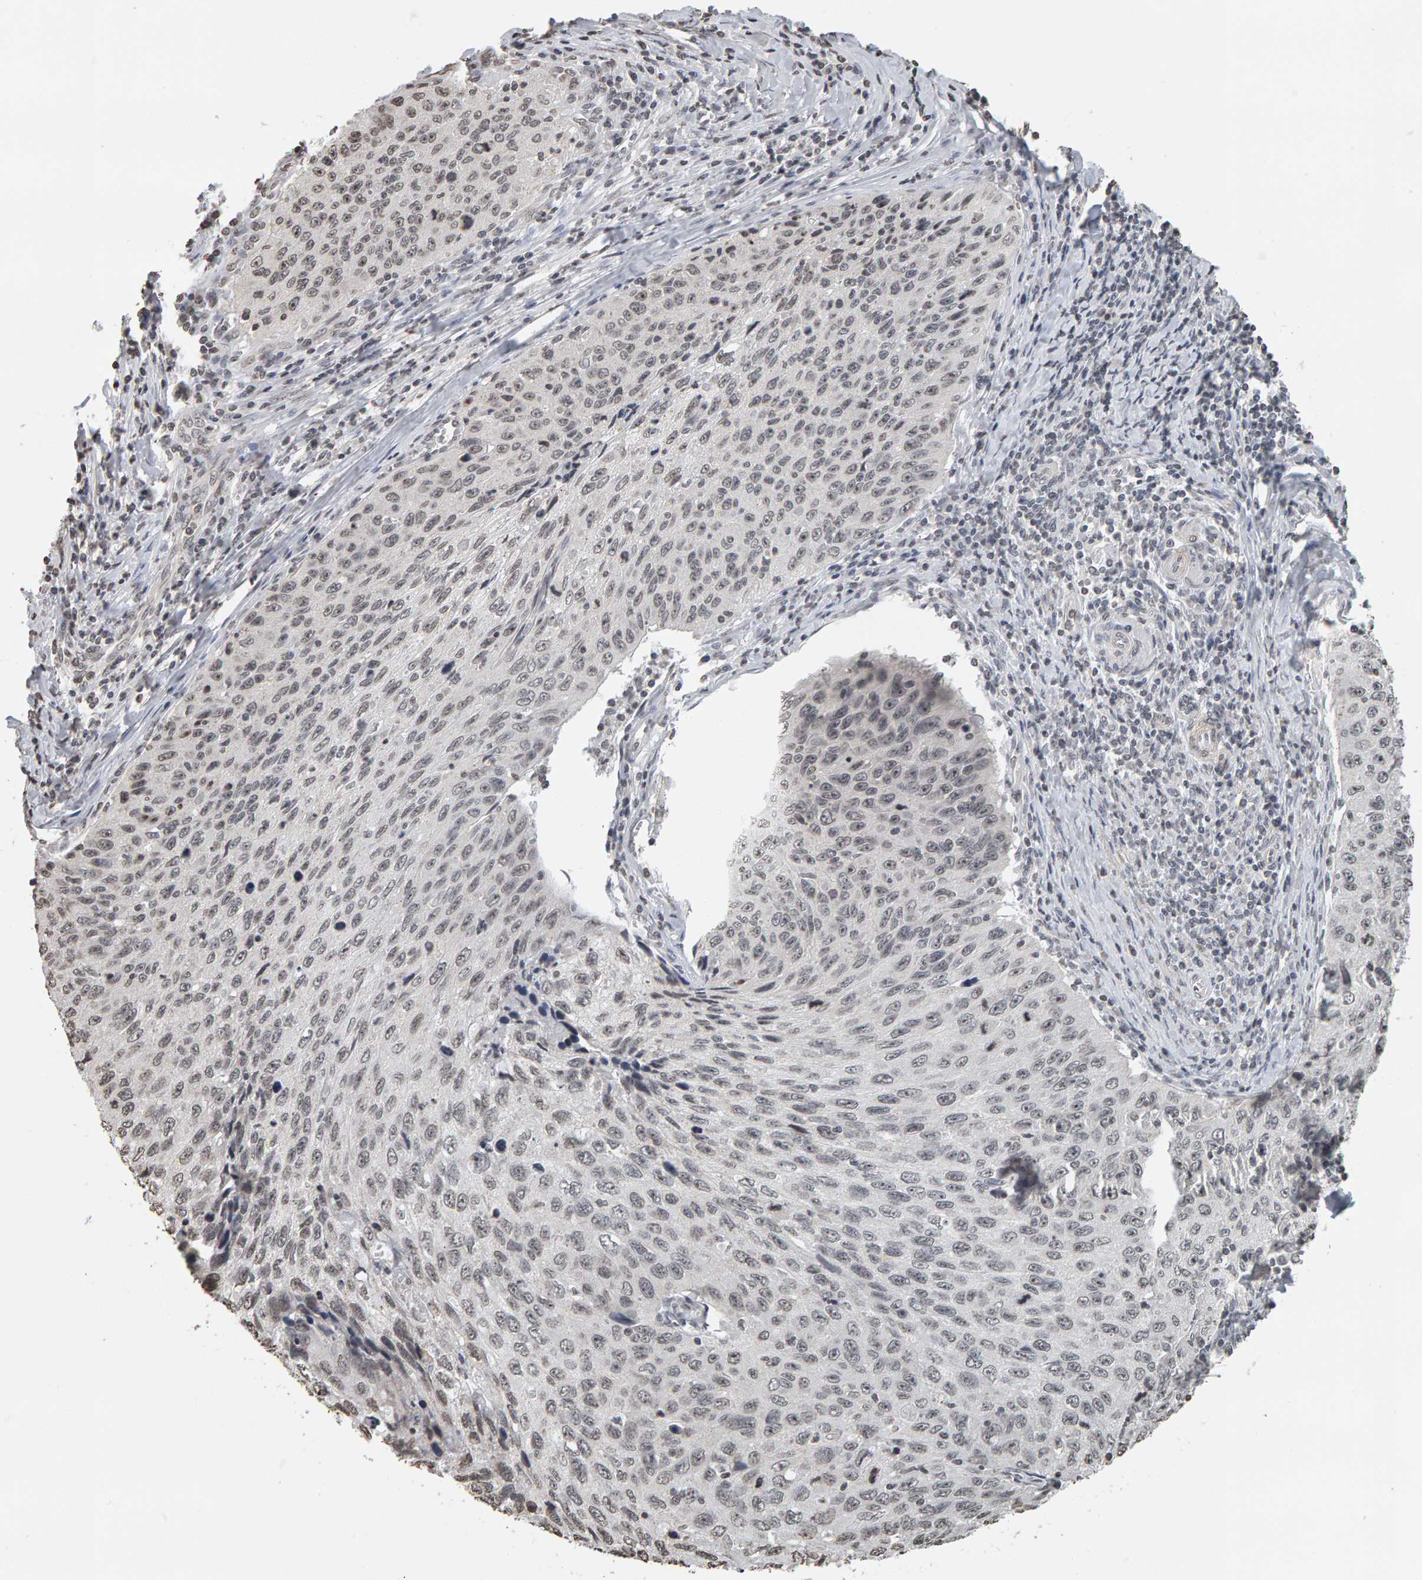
{"staining": {"intensity": "negative", "quantity": "none", "location": "none"}, "tissue": "cervical cancer", "cell_type": "Tumor cells", "image_type": "cancer", "snomed": [{"axis": "morphology", "description": "Squamous cell carcinoma, NOS"}, {"axis": "topography", "description": "Cervix"}], "caption": "A photomicrograph of human squamous cell carcinoma (cervical) is negative for staining in tumor cells. (DAB (3,3'-diaminobenzidine) immunohistochemistry with hematoxylin counter stain).", "gene": "AFF4", "patient": {"sex": "female", "age": 53}}